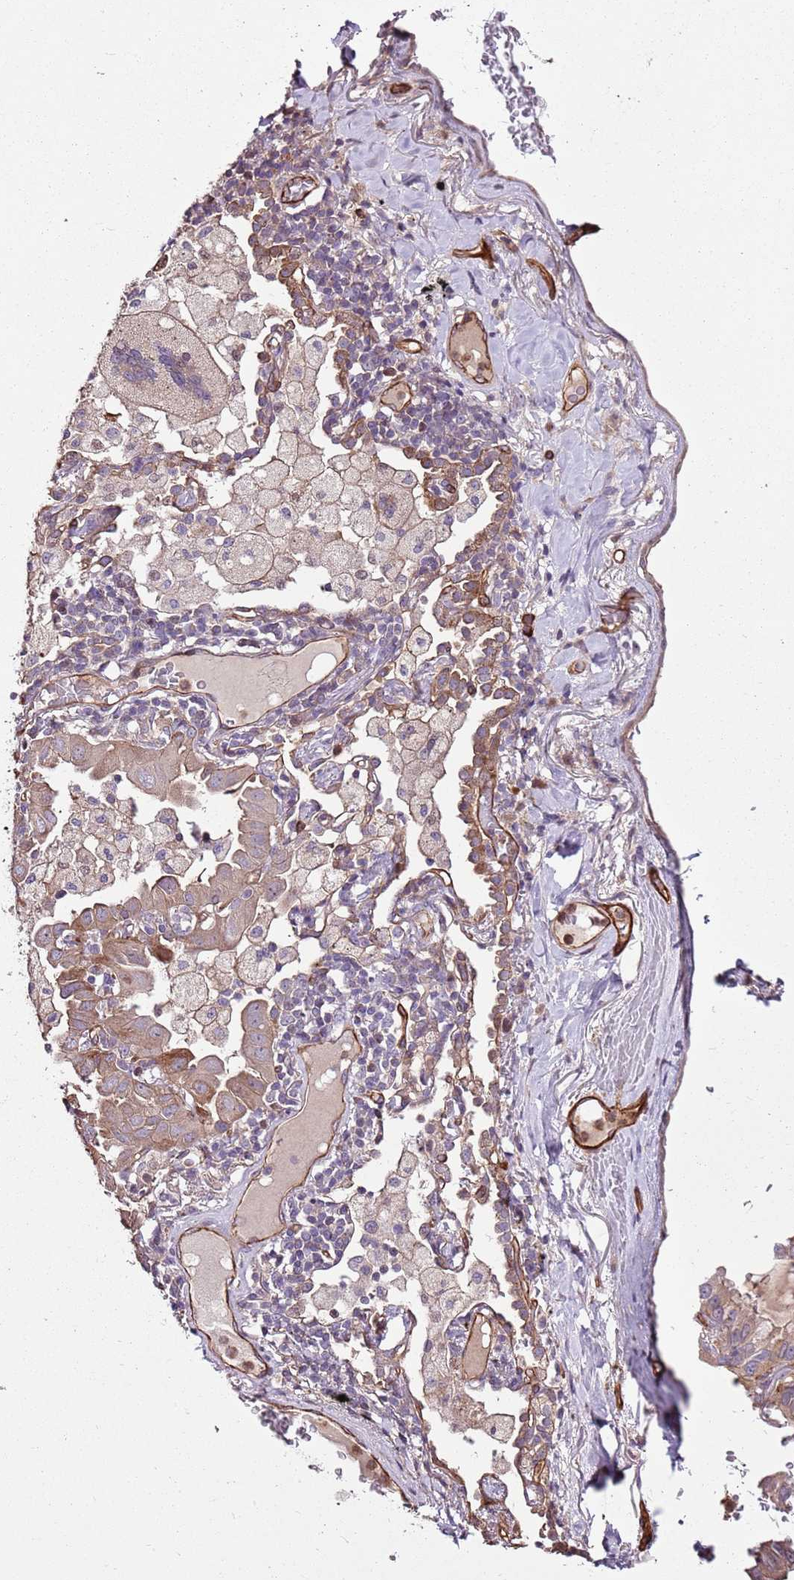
{"staining": {"intensity": "weak", "quantity": ">75%", "location": "cytoplasmic/membranous"}, "tissue": "lung cancer", "cell_type": "Tumor cells", "image_type": "cancer", "snomed": [{"axis": "morphology", "description": "Adenocarcinoma, NOS"}, {"axis": "topography", "description": "Lung"}], "caption": "Protein expression analysis of adenocarcinoma (lung) shows weak cytoplasmic/membranous expression in about >75% of tumor cells. (Brightfield microscopy of DAB IHC at high magnification).", "gene": "ZNF827", "patient": {"sex": "male", "age": 64}}